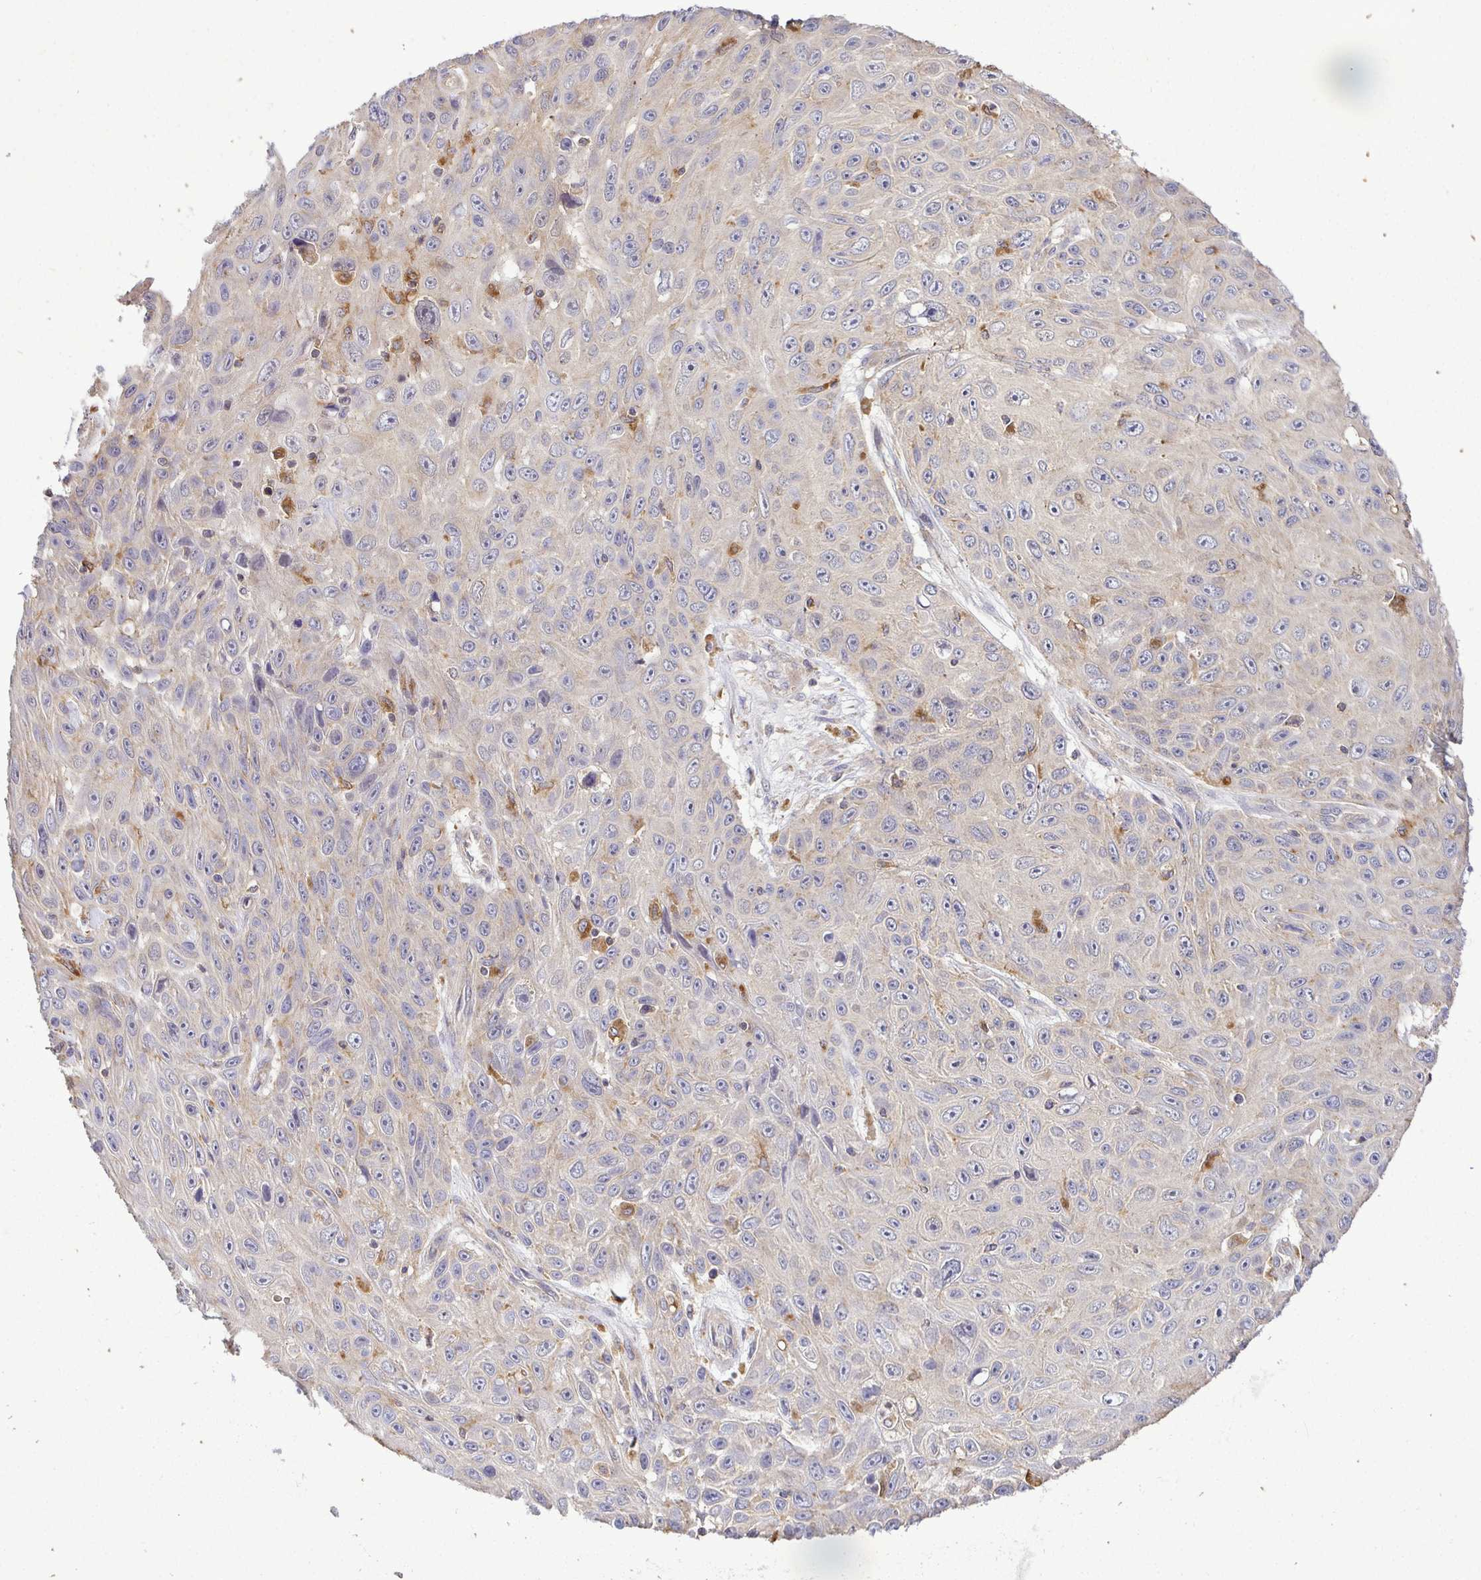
{"staining": {"intensity": "negative", "quantity": "none", "location": "none"}, "tissue": "skin cancer", "cell_type": "Tumor cells", "image_type": "cancer", "snomed": [{"axis": "morphology", "description": "Squamous cell carcinoma, NOS"}, {"axis": "topography", "description": "Skin"}], "caption": "Tumor cells are negative for brown protein staining in squamous cell carcinoma (skin).", "gene": "ATP6V1F", "patient": {"sex": "male", "age": 82}}